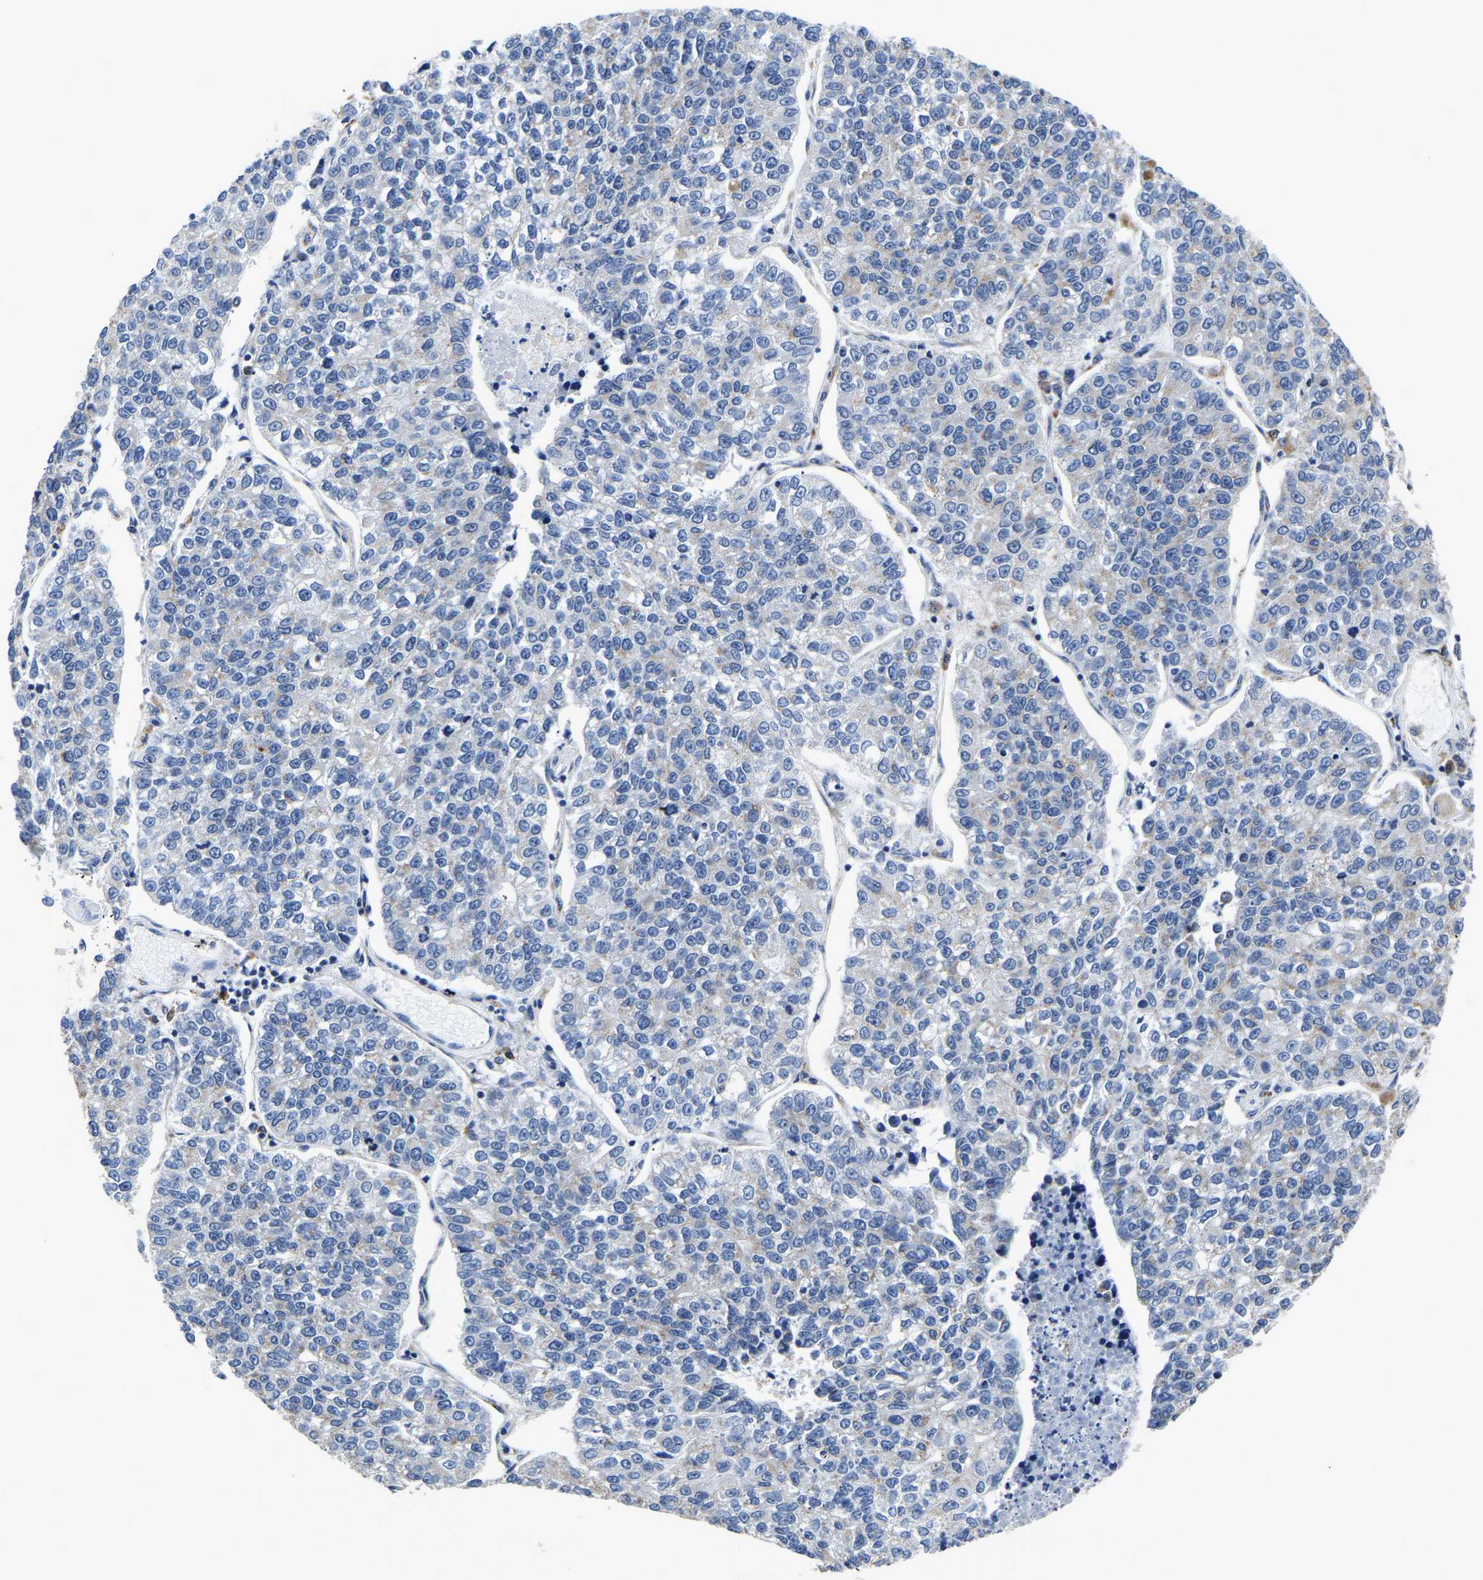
{"staining": {"intensity": "negative", "quantity": "none", "location": "none"}, "tissue": "lung cancer", "cell_type": "Tumor cells", "image_type": "cancer", "snomed": [{"axis": "morphology", "description": "Adenocarcinoma, NOS"}, {"axis": "topography", "description": "Lung"}], "caption": "This is a photomicrograph of IHC staining of lung adenocarcinoma, which shows no positivity in tumor cells.", "gene": "PDLIM7", "patient": {"sex": "male", "age": 49}}